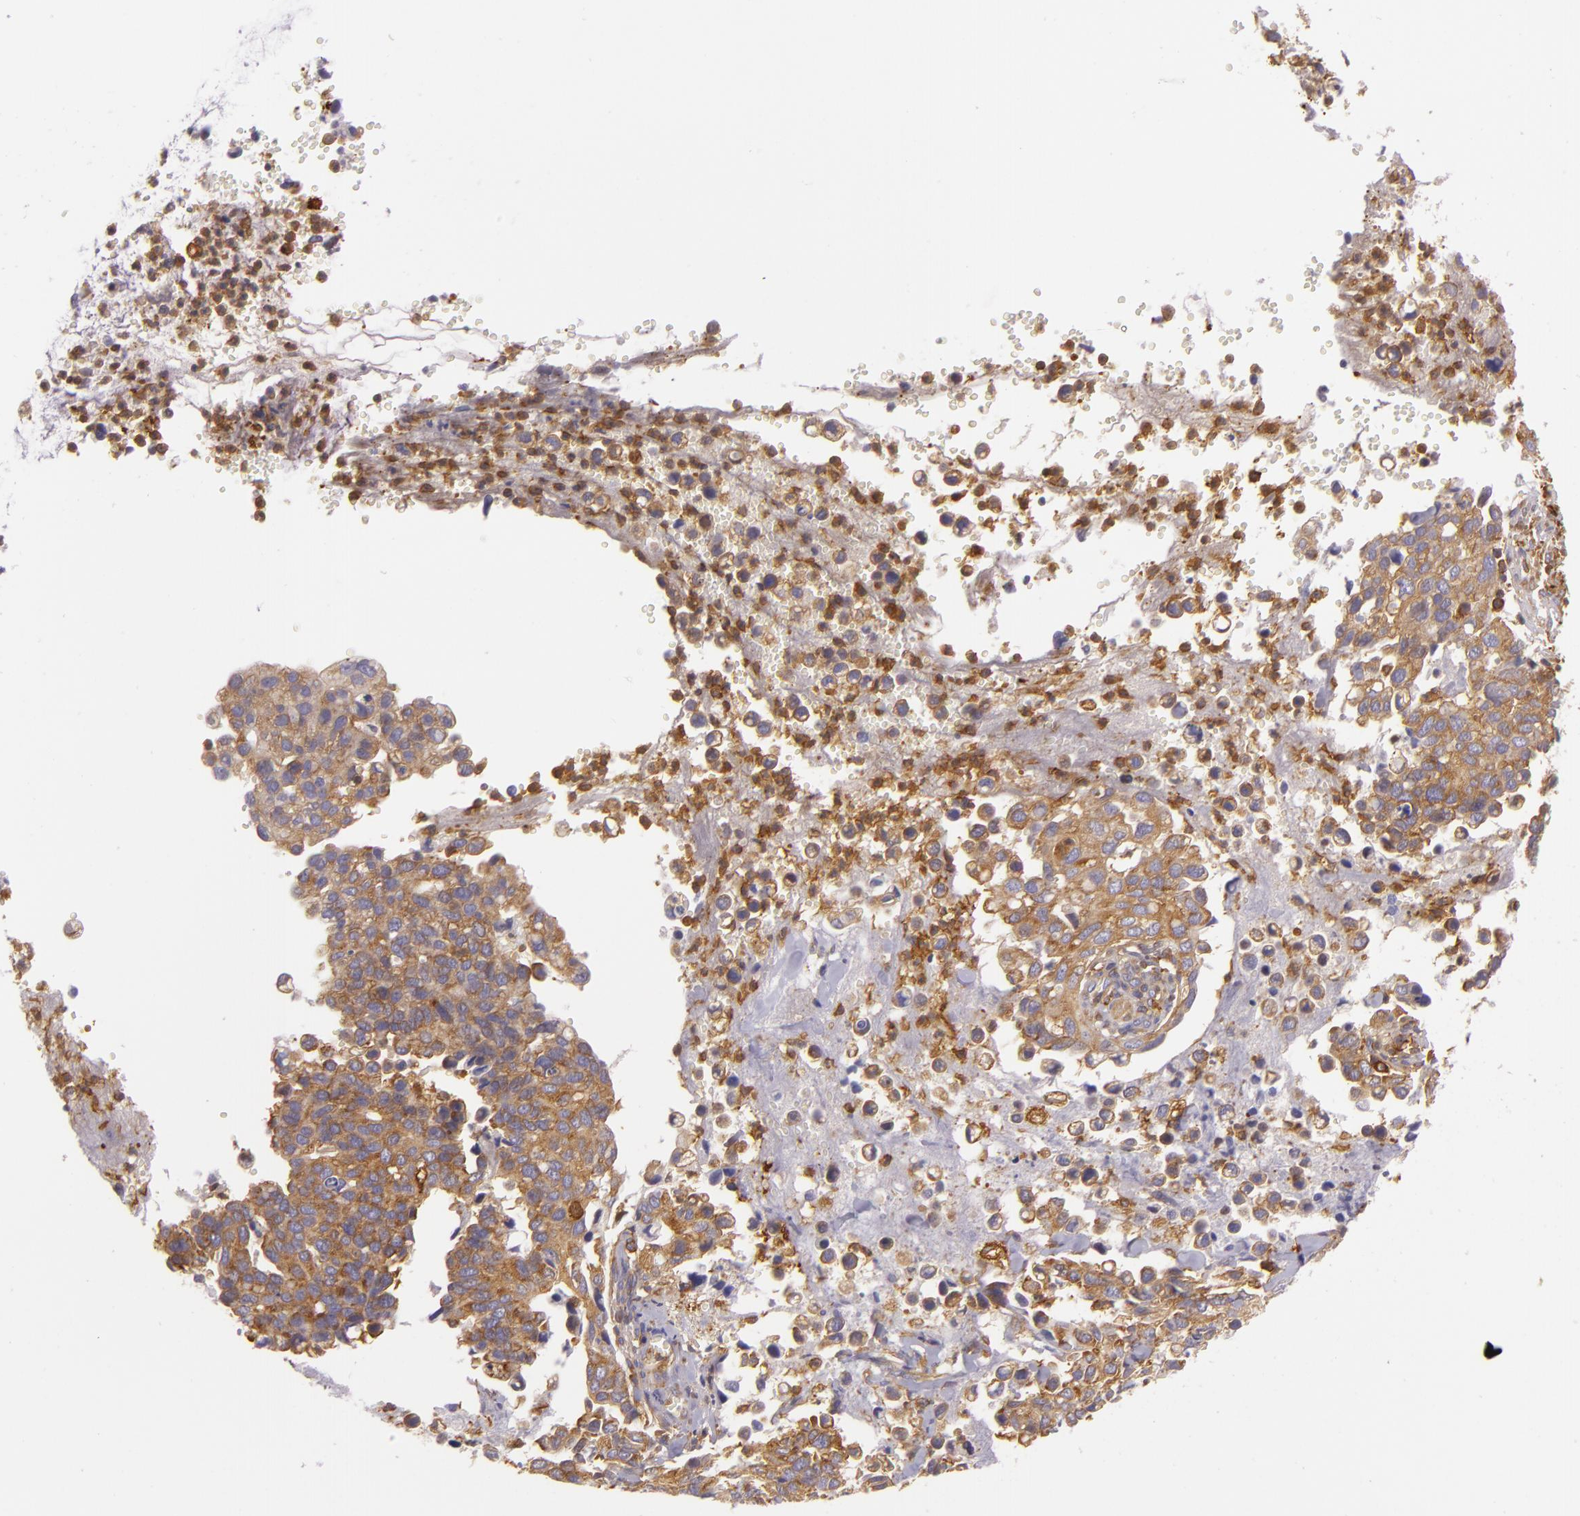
{"staining": {"intensity": "moderate", "quantity": ">75%", "location": "cytoplasmic/membranous"}, "tissue": "cervical cancer", "cell_type": "Tumor cells", "image_type": "cancer", "snomed": [{"axis": "morphology", "description": "Normal tissue, NOS"}, {"axis": "morphology", "description": "Squamous cell carcinoma, NOS"}, {"axis": "topography", "description": "Cervix"}], "caption": "This histopathology image reveals squamous cell carcinoma (cervical) stained with IHC to label a protein in brown. The cytoplasmic/membranous of tumor cells show moderate positivity for the protein. Nuclei are counter-stained blue.", "gene": "TLN1", "patient": {"sex": "female", "age": 45}}